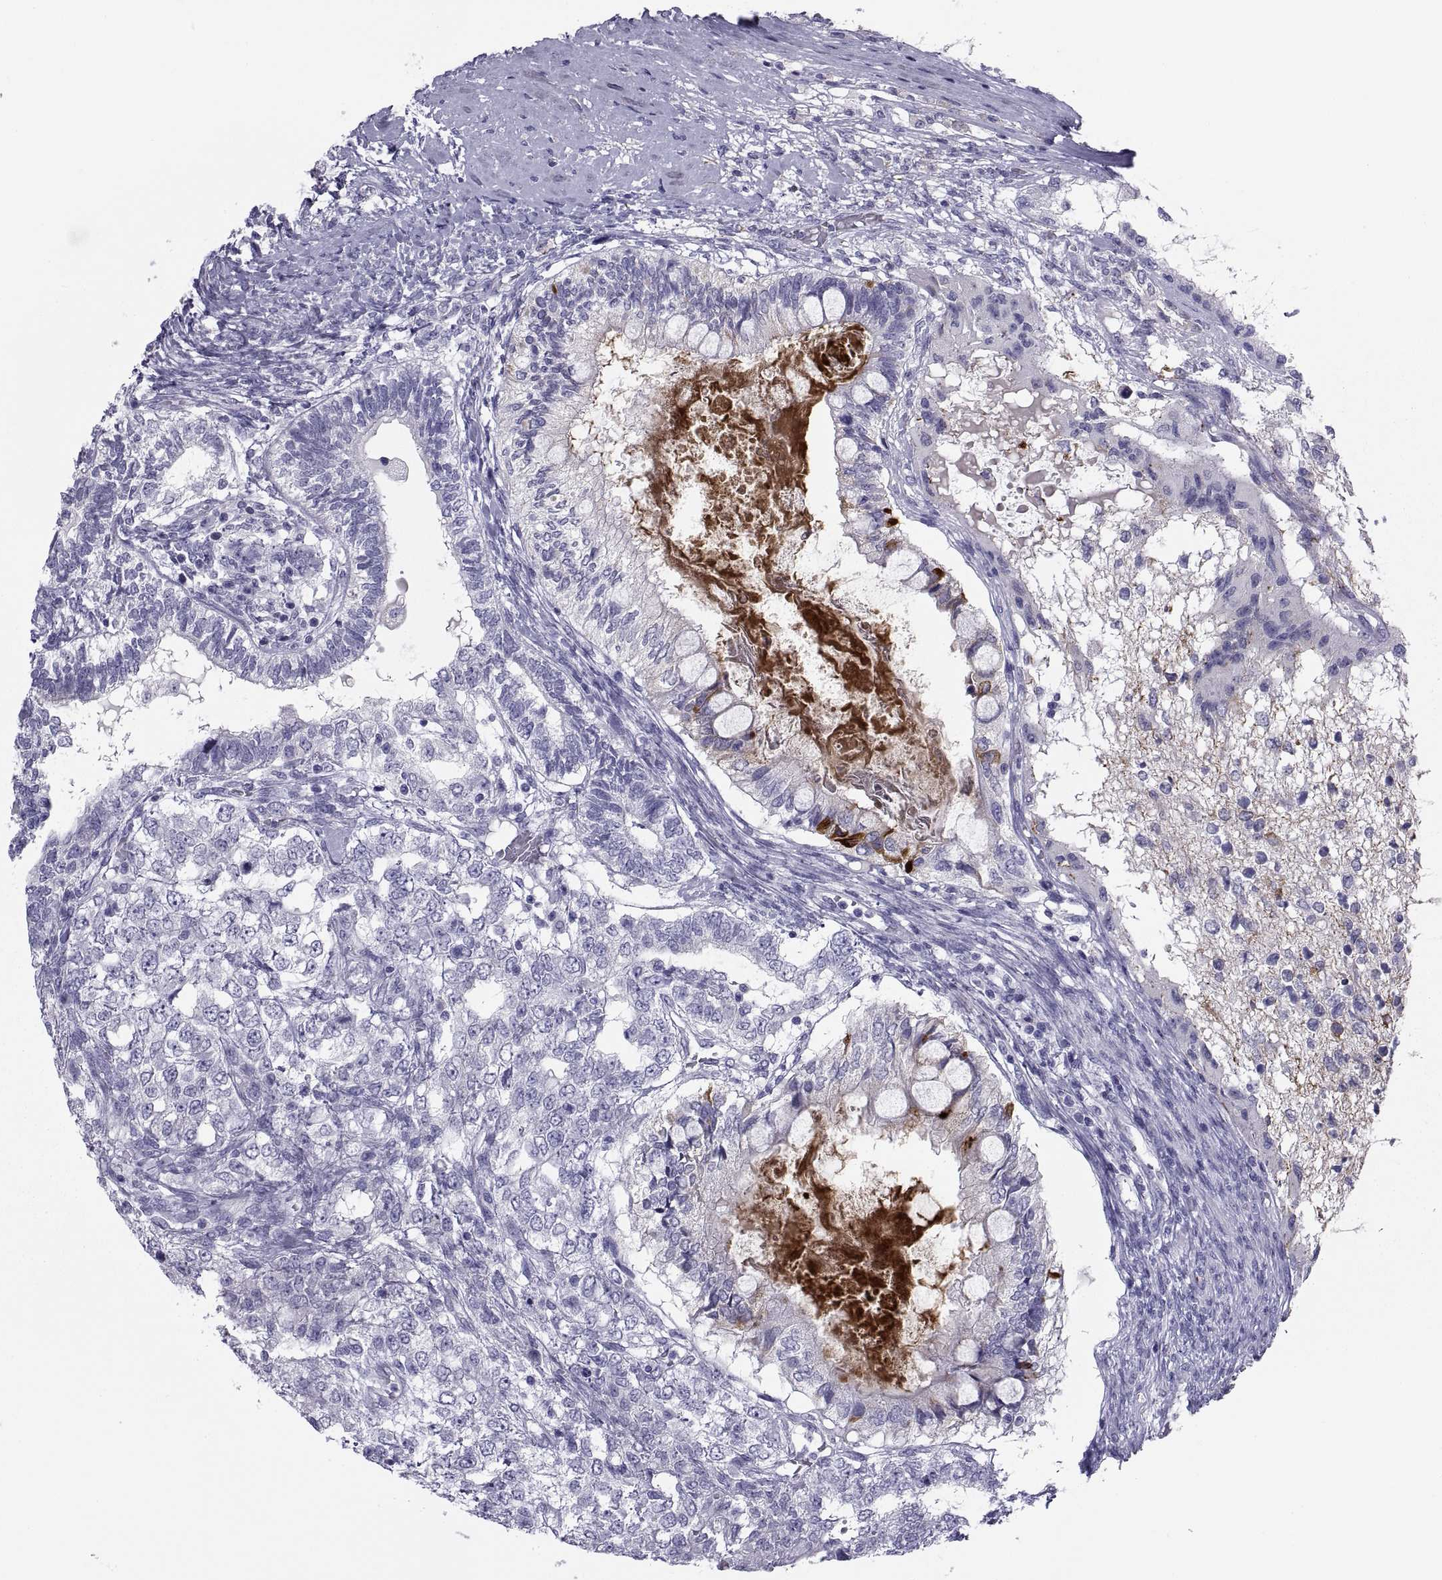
{"staining": {"intensity": "negative", "quantity": "none", "location": "none"}, "tissue": "testis cancer", "cell_type": "Tumor cells", "image_type": "cancer", "snomed": [{"axis": "morphology", "description": "Seminoma, NOS"}, {"axis": "morphology", "description": "Carcinoma, Embryonal, NOS"}, {"axis": "topography", "description": "Testis"}], "caption": "DAB (3,3'-diaminobenzidine) immunohistochemical staining of human embryonal carcinoma (testis) exhibits no significant staining in tumor cells. The staining was performed using DAB to visualize the protein expression in brown, while the nuclei were stained in blue with hematoxylin (Magnification: 20x).", "gene": "NPTX2", "patient": {"sex": "male", "age": 41}}